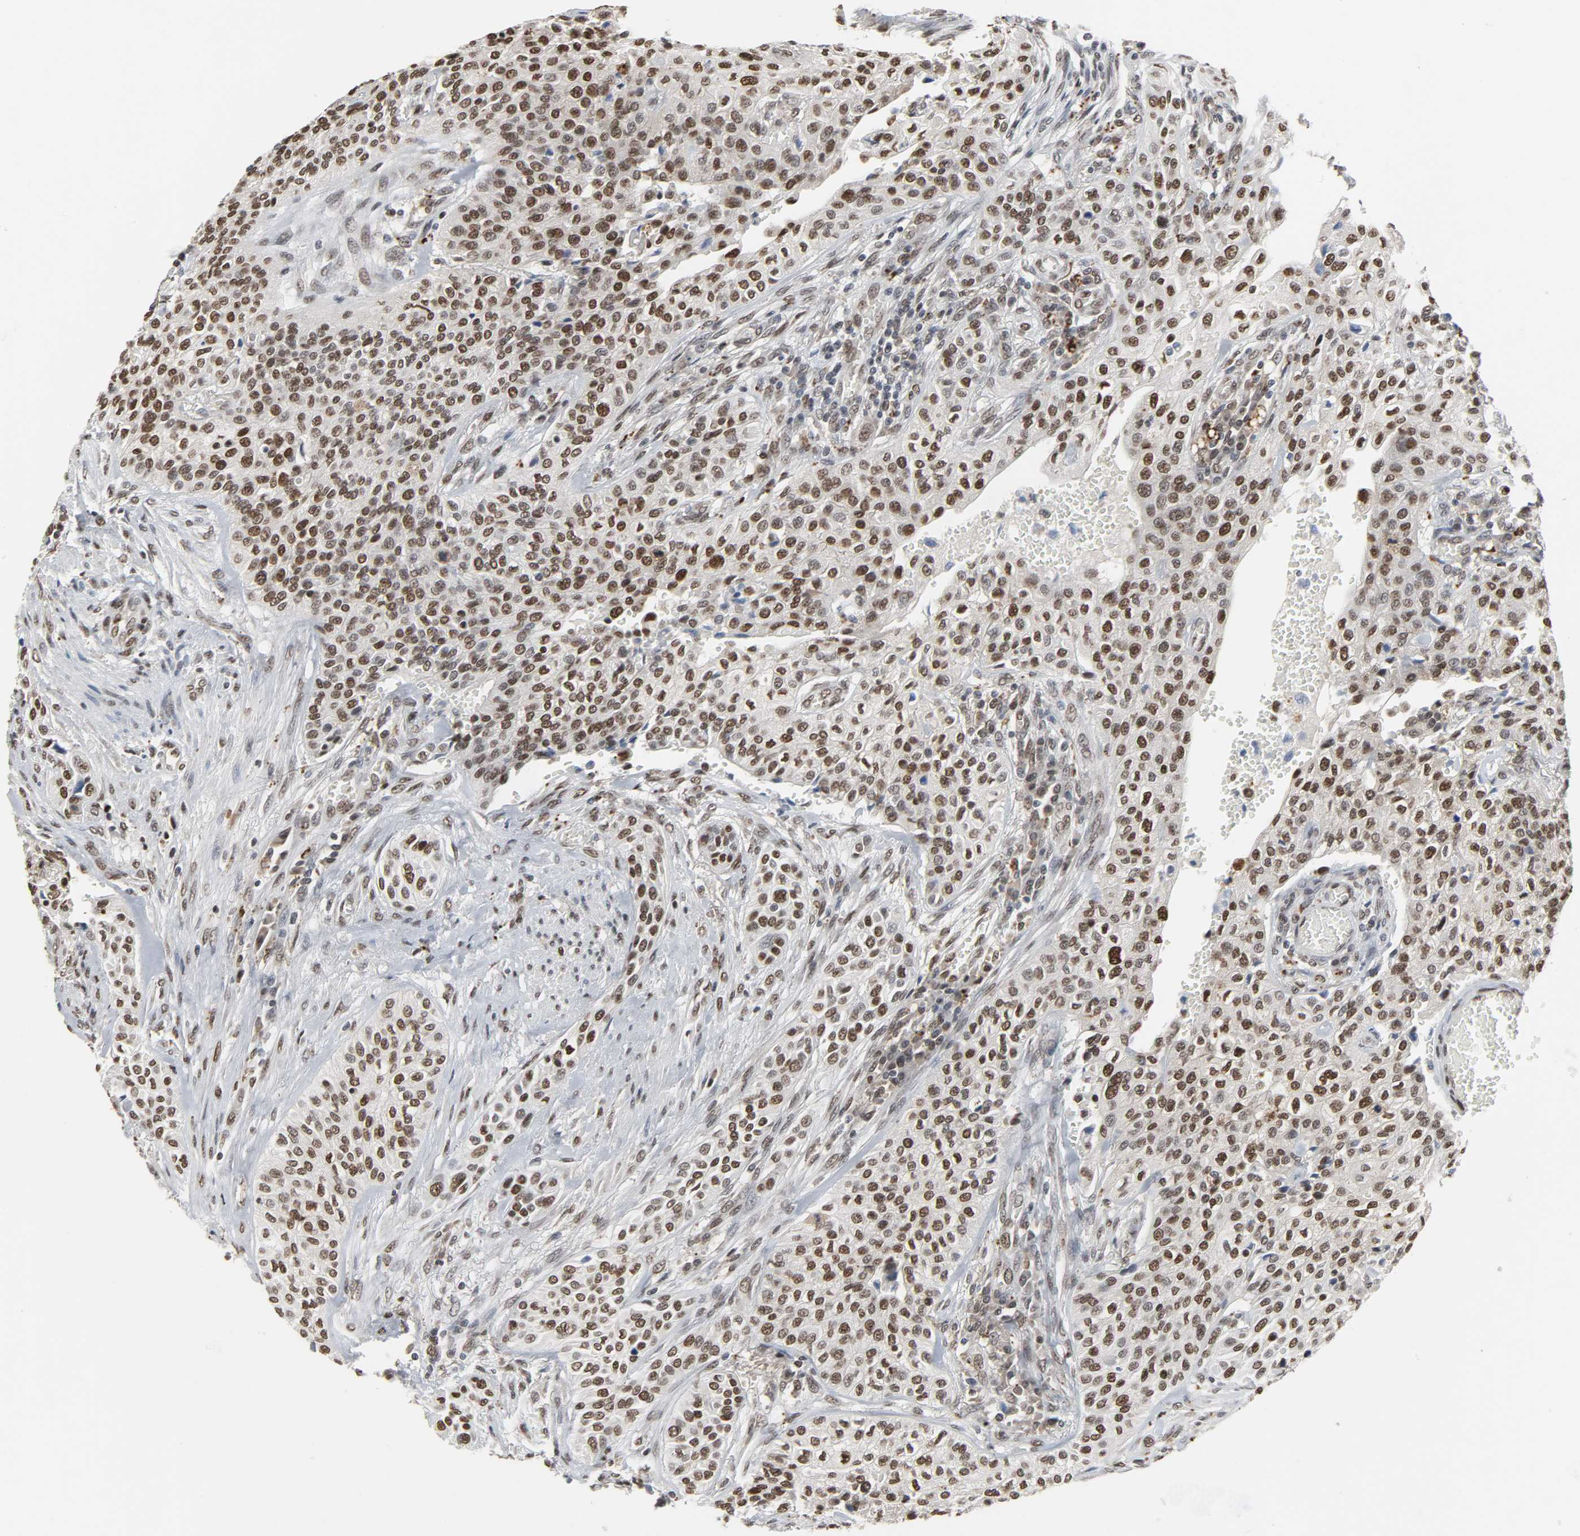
{"staining": {"intensity": "moderate", "quantity": ">75%", "location": "nuclear"}, "tissue": "urothelial cancer", "cell_type": "Tumor cells", "image_type": "cancer", "snomed": [{"axis": "morphology", "description": "Urothelial carcinoma, High grade"}, {"axis": "topography", "description": "Urinary bladder"}], "caption": "Moderate nuclear staining for a protein is appreciated in about >75% of tumor cells of urothelial carcinoma (high-grade) using immunohistochemistry.", "gene": "DAZAP1", "patient": {"sex": "male", "age": 74}}